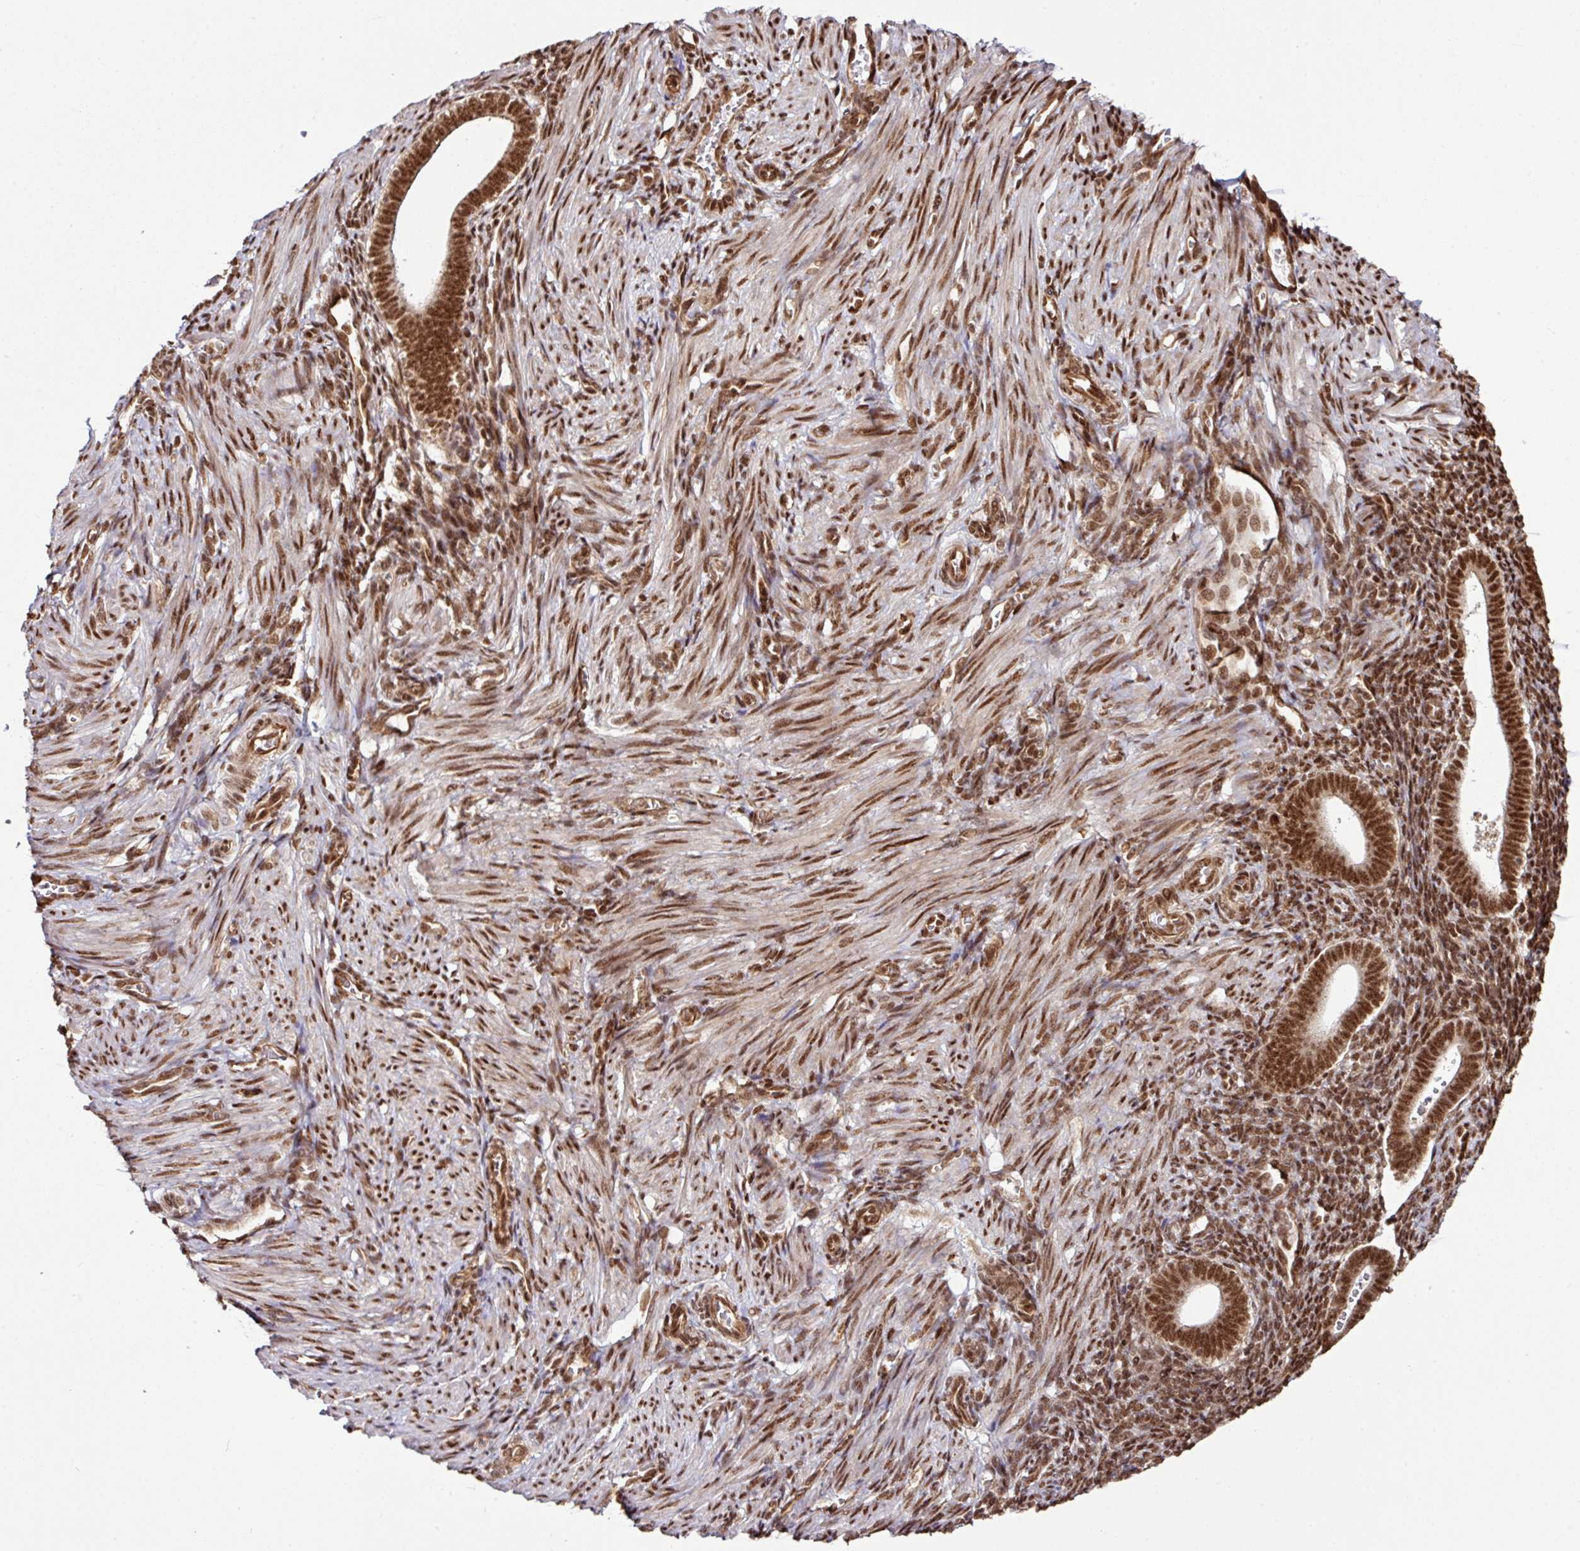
{"staining": {"intensity": "moderate", "quantity": ">75%", "location": "nuclear"}, "tissue": "endometrium", "cell_type": "Cells in endometrial stroma", "image_type": "normal", "snomed": [{"axis": "morphology", "description": "Normal tissue, NOS"}, {"axis": "topography", "description": "Endometrium"}], "caption": "DAB immunohistochemical staining of benign endometrium shows moderate nuclear protein staining in about >75% of cells in endometrial stroma.", "gene": "MORF4L2", "patient": {"sex": "female", "age": 34}}